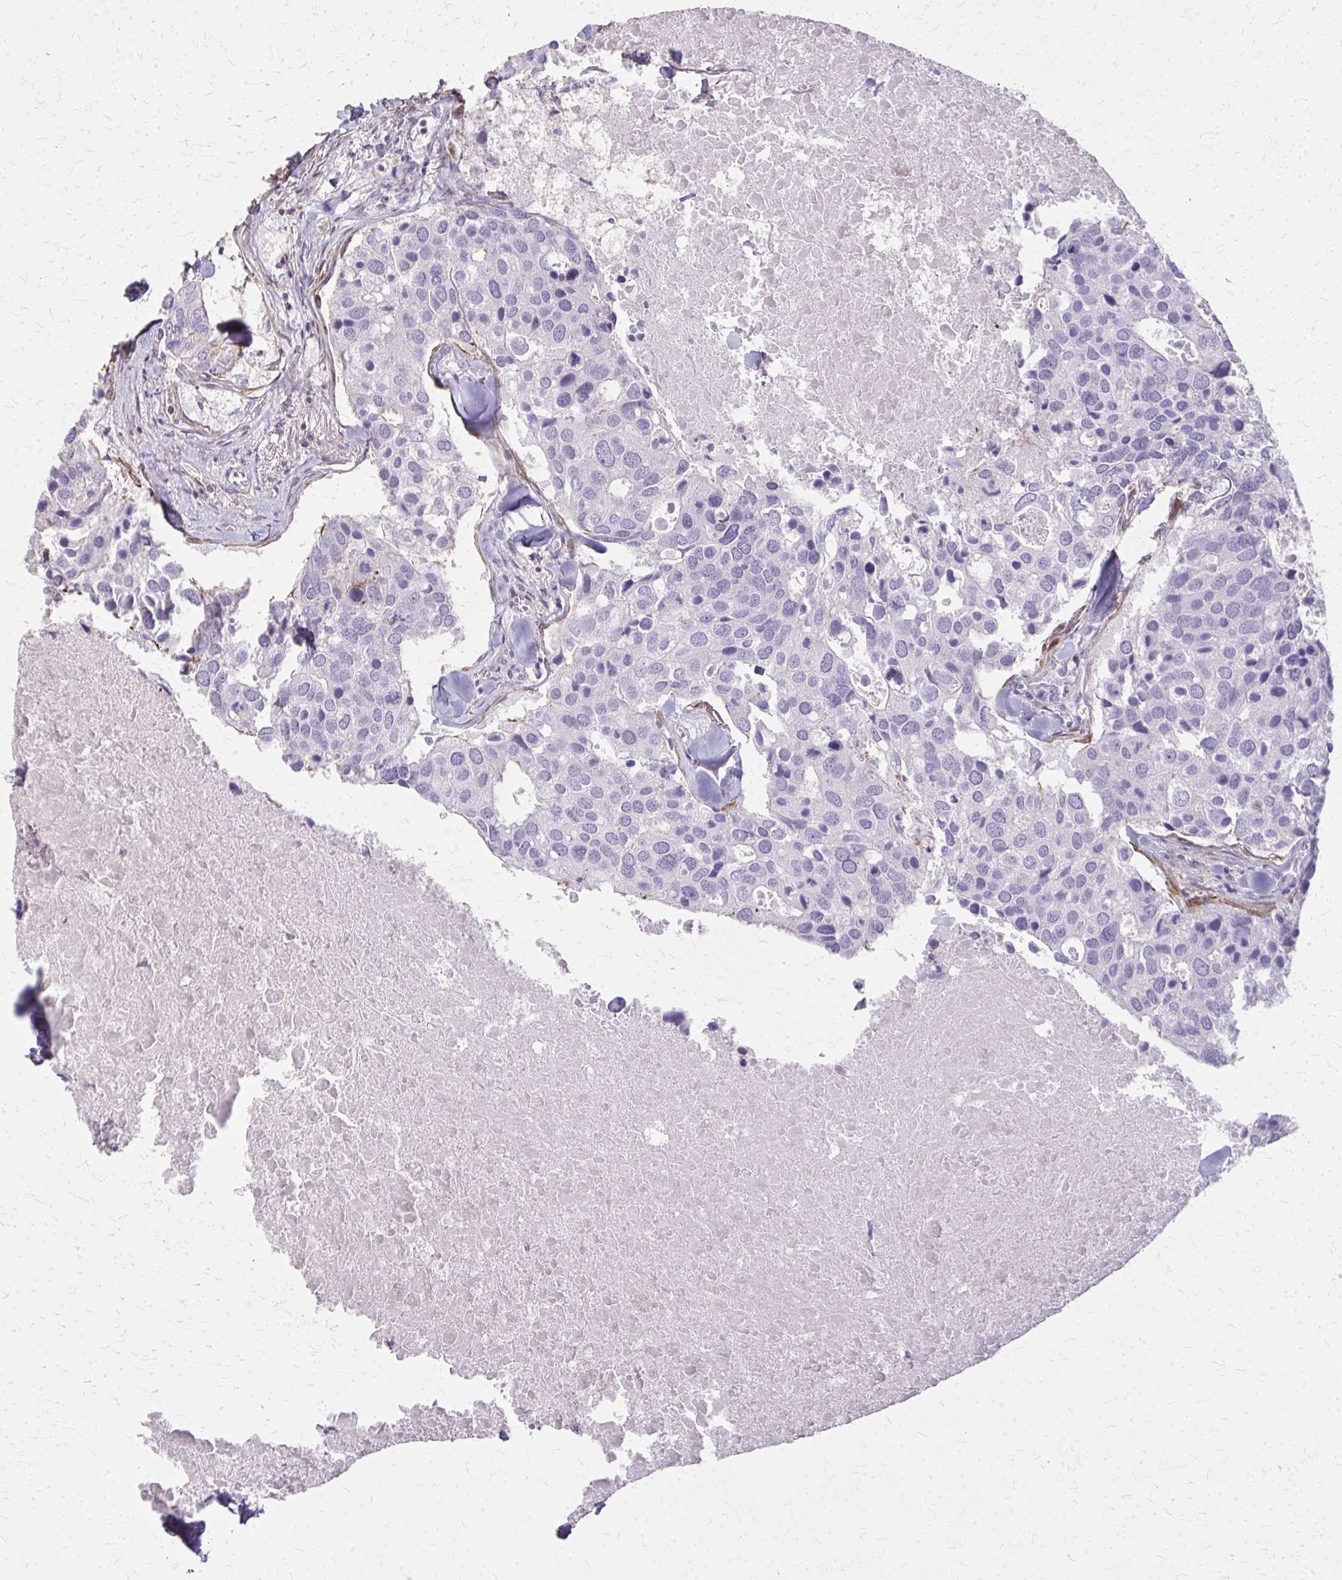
{"staining": {"intensity": "negative", "quantity": "none", "location": "none"}, "tissue": "breast cancer", "cell_type": "Tumor cells", "image_type": "cancer", "snomed": [{"axis": "morphology", "description": "Duct carcinoma"}, {"axis": "topography", "description": "Breast"}], "caption": "Immunohistochemical staining of invasive ductal carcinoma (breast) exhibits no significant staining in tumor cells.", "gene": "TENM4", "patient": {"sex": "female", "age": 83}}